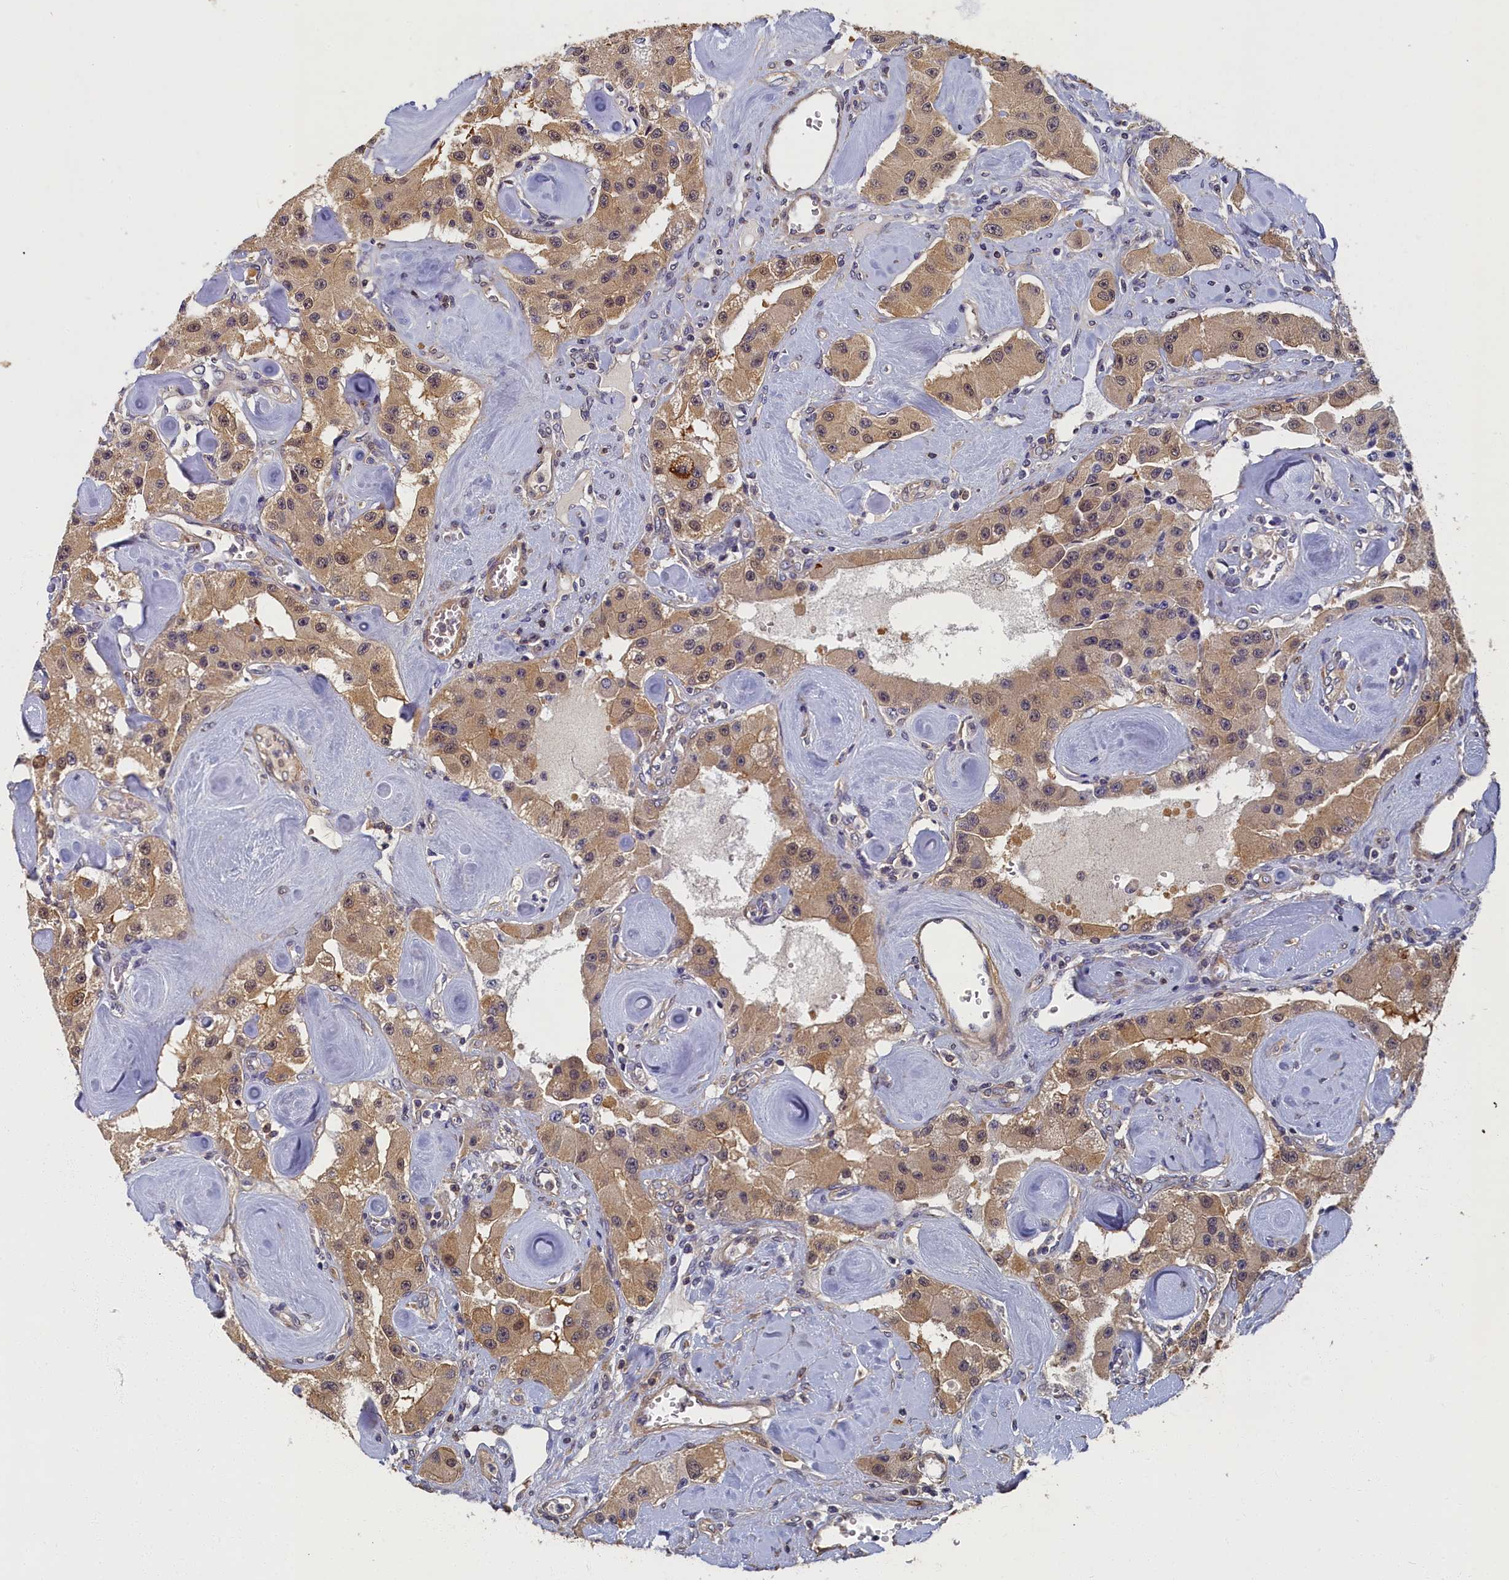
{"staining": {"intensity": "moderate", "quantity": ">75%", "location": "cytoplasmic/membranous"}, "tissue": "carcinoid", "cell_type": "Tumor cells", "image_type": "cancer", "snomed": [{"axis": "morphology", "description": "Carcinoid, malignant, NOS"}, {"axis": "topography", "description": "Pancreas"}], "caption": "Tumor cells display medium levels of moderate cytoplasmic/membranous staining in approximately >75% of cells in carcinoid (malignant).", "gene": "TBCB", "patient": {"sex": "male", "age": 41}}